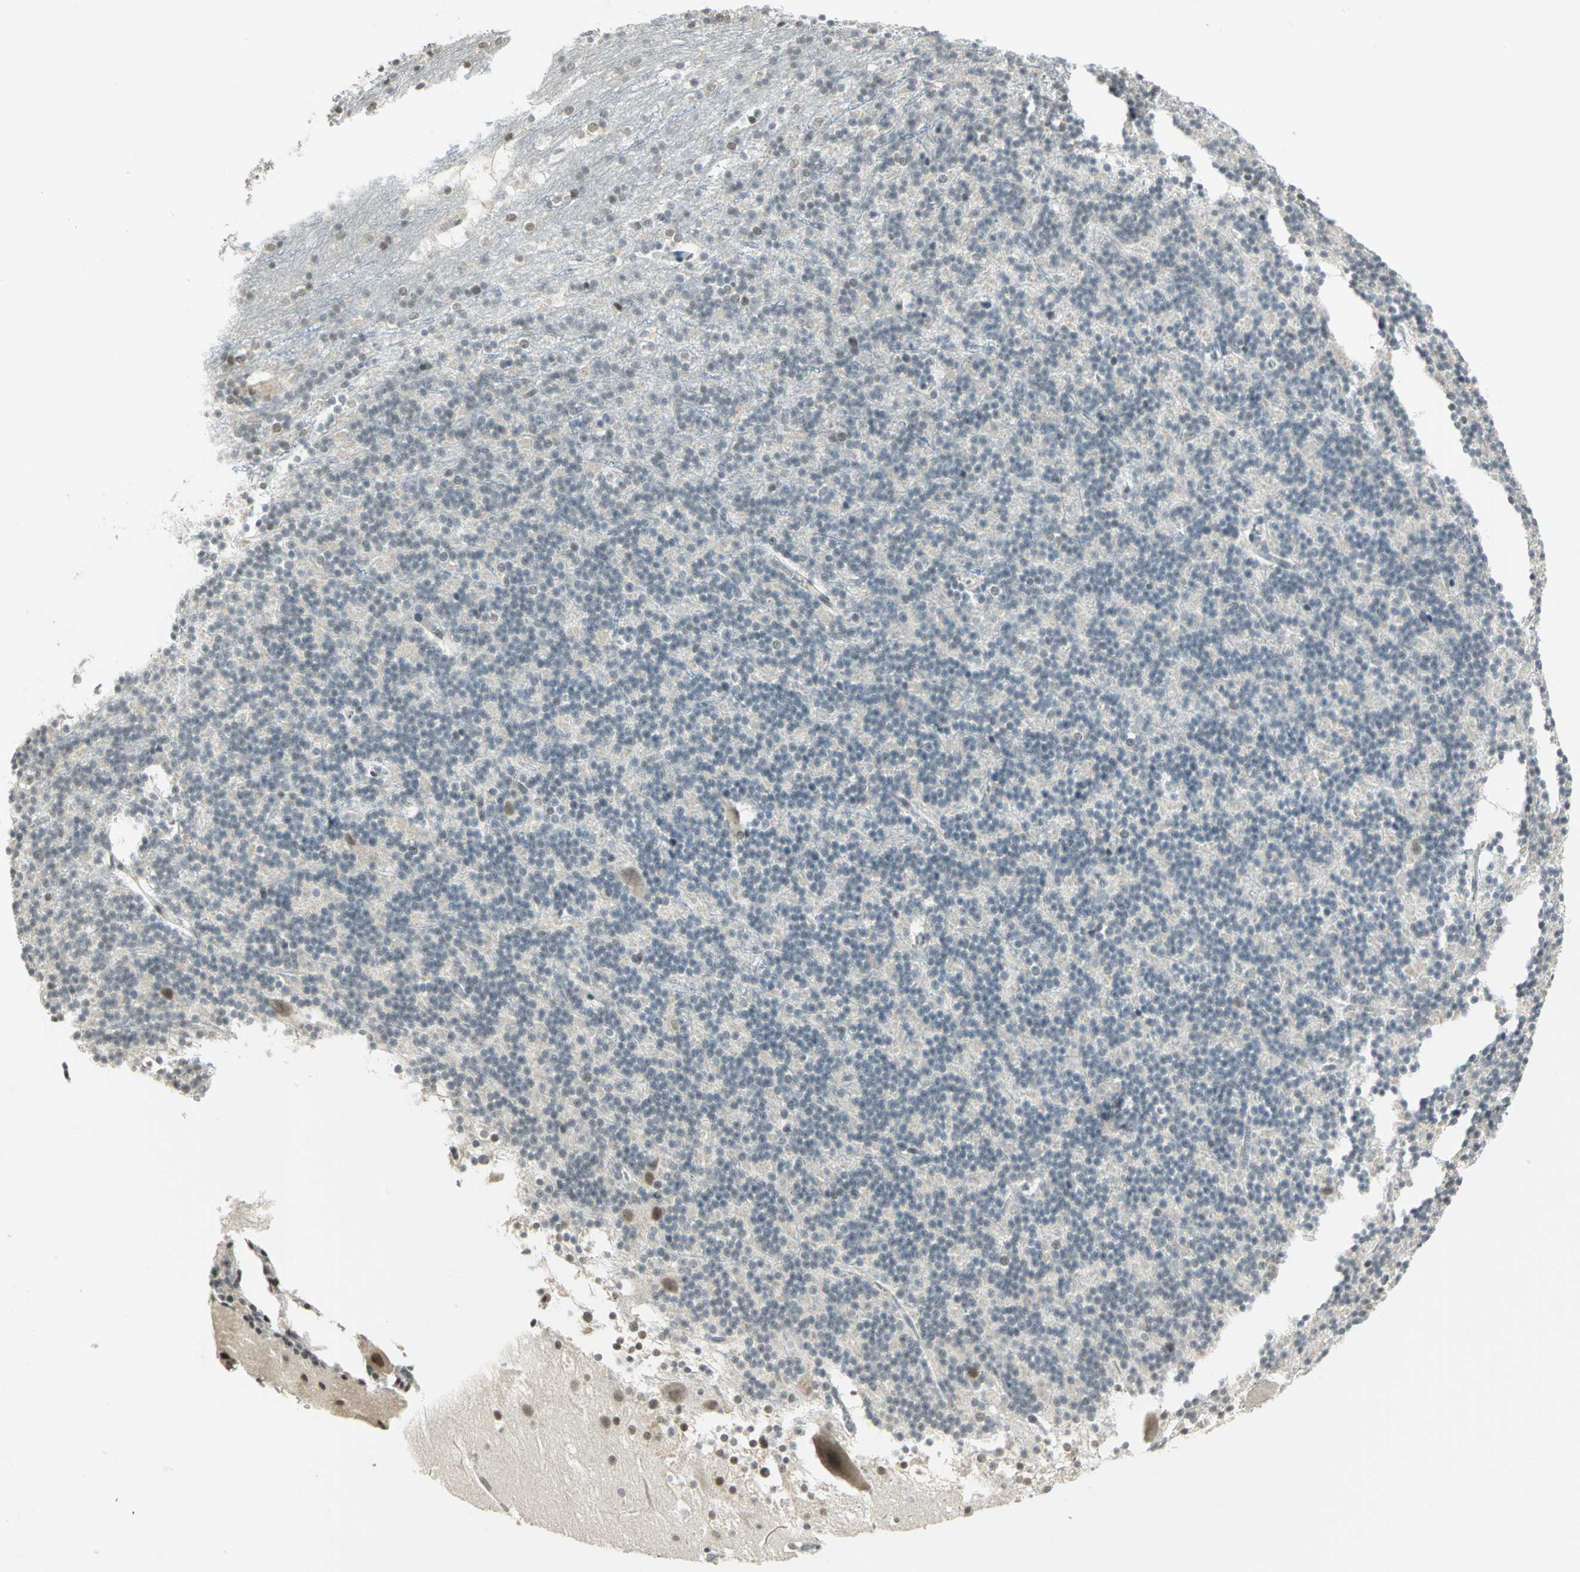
{"staining": {"intensity": "weak", "quantity": "<25%", "location": "nuclear"}, "tissue": "cerebellum", "cell_type": "Cells in granular layer", "image_type": "normal", "snomed": [{"axis": "morphology", "description": "Normal tissue, NOS"}, {"axis": "topography", "description": "Cerebellum"}], "caption": "Immunohistochemical staining of normal cerebellum reveals no significant staining in cells in granular layer. (DAB (3,3'-diaminobenzidine) IHC visualized using brightfield microscopy, high magnification).", "gene": "SMARCA5", "patient": {"sex": "female", "age": 19}}